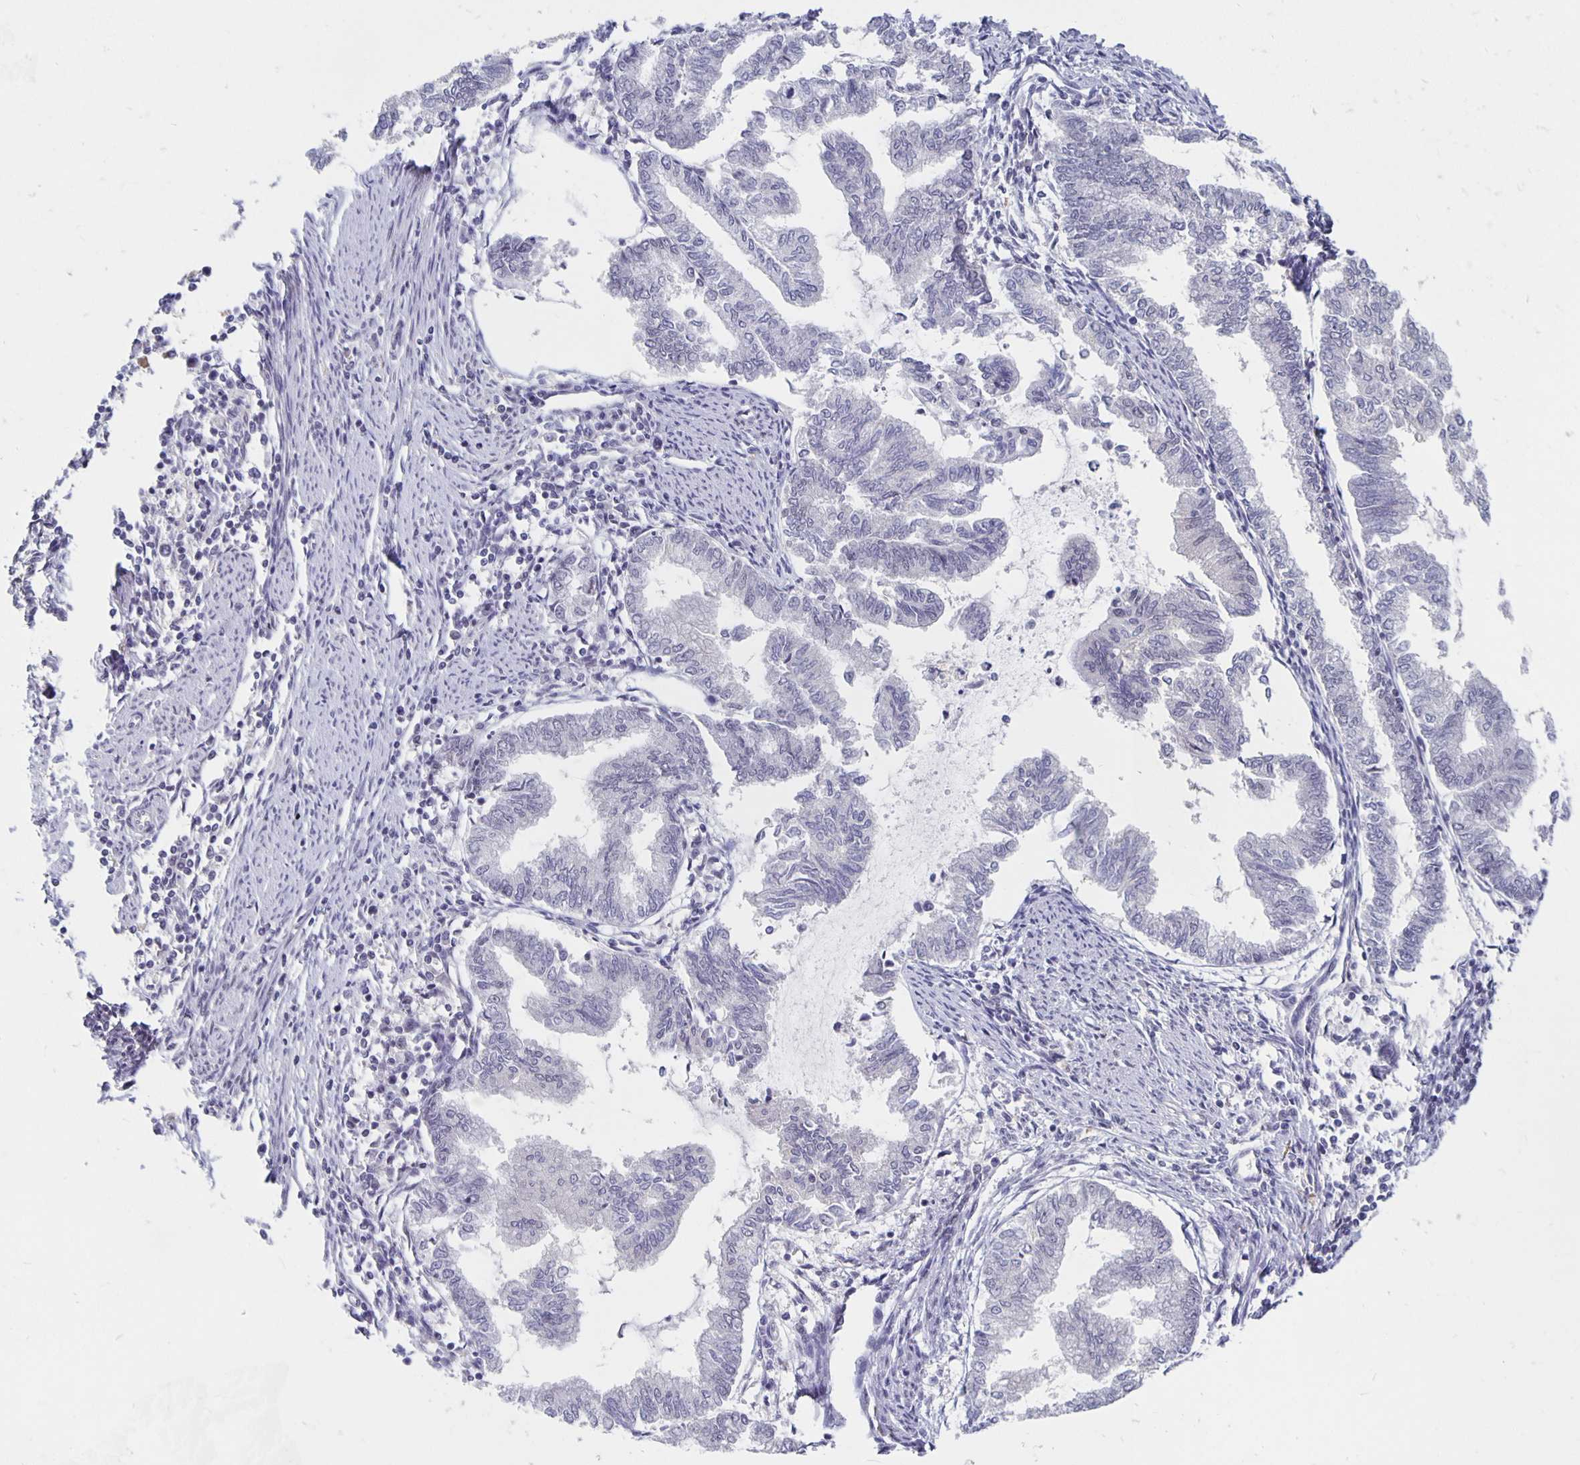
{"staining": {"intensity": "negative", "quantity": "none", "location": "none"}, "tissue": "endometrial cancer", "cell_type": "Tumor cells", "image_type": "cancer", "snomed": [{"axis": "morphology", "description": "Adenocarcinoma, NOS"}, {"axis": "topography", "description": "Endometrium"}], "caption": "A micrograph of endometrial cancer (adenocarcinoma) stained for a protein demonstrates no brown staining in tumor cells.", "gene": "ZNF691", "patient": {"sex": "female", "age": 79}}